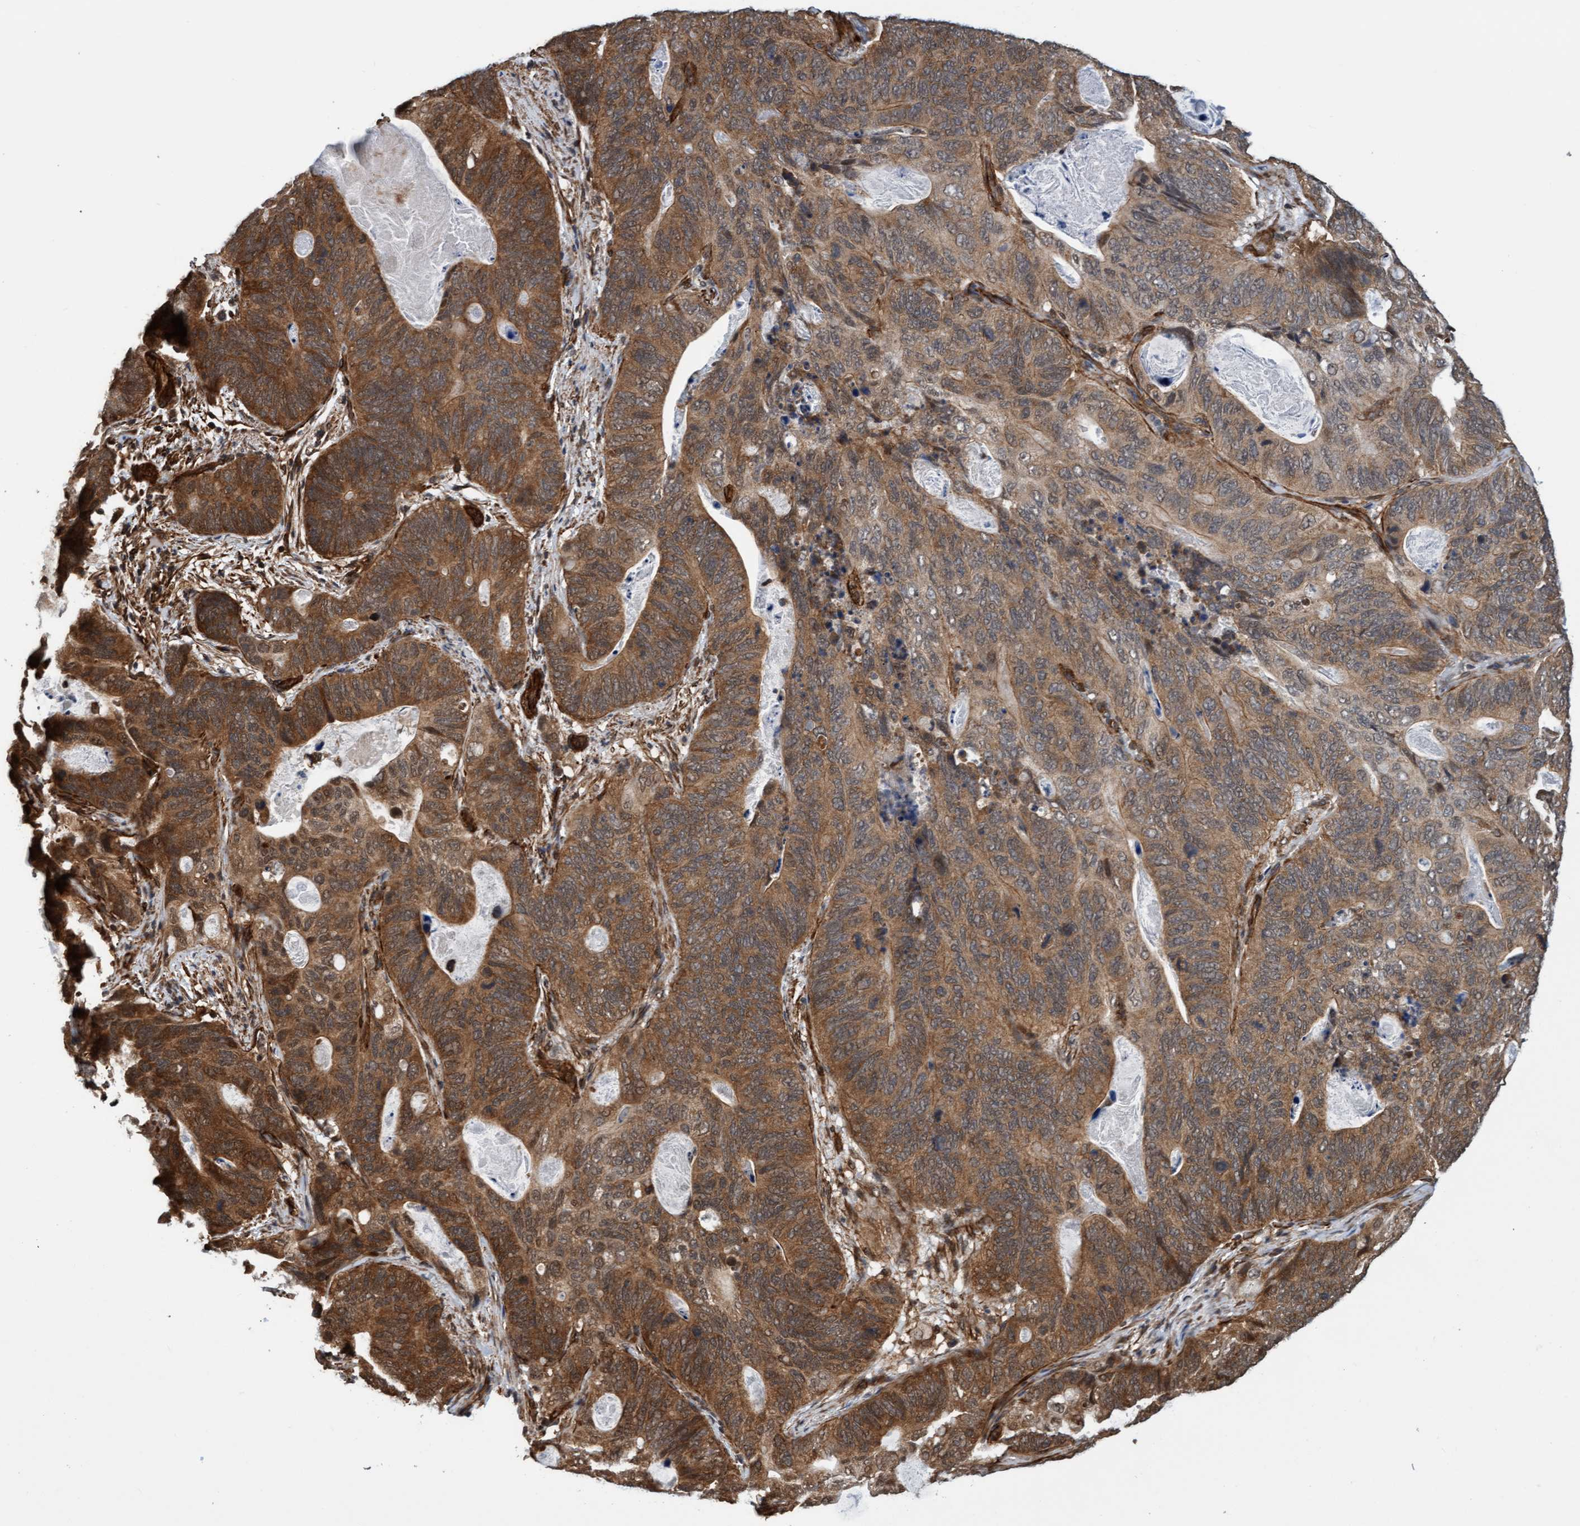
{"staining": {"intensity": "moderate", "quantity": ">75%", "location": "cytoplasmic/membranous"}, "tissue": "stomach cancer", "cell_type": "Tumor cells", "image_type": "cancer", "snomed": [{"axis": "morphology", "description": "Normal tissue, NOS"}, {"axis": "morphology", "description": "Adenocarcinoma, NOS"}, {"axis": "topography", "description": "Stomach"}], "caption": "High-power microscopy captured an immunohistochemistry (IHC) photomicrograph of stomach cancer (adenocarcinoma), revealing moderate cytoplasmic/membranous staining in about >75% of tumor cells.", "gene": "STXBP4", "patient": {"sex": "female", "age": 89}}